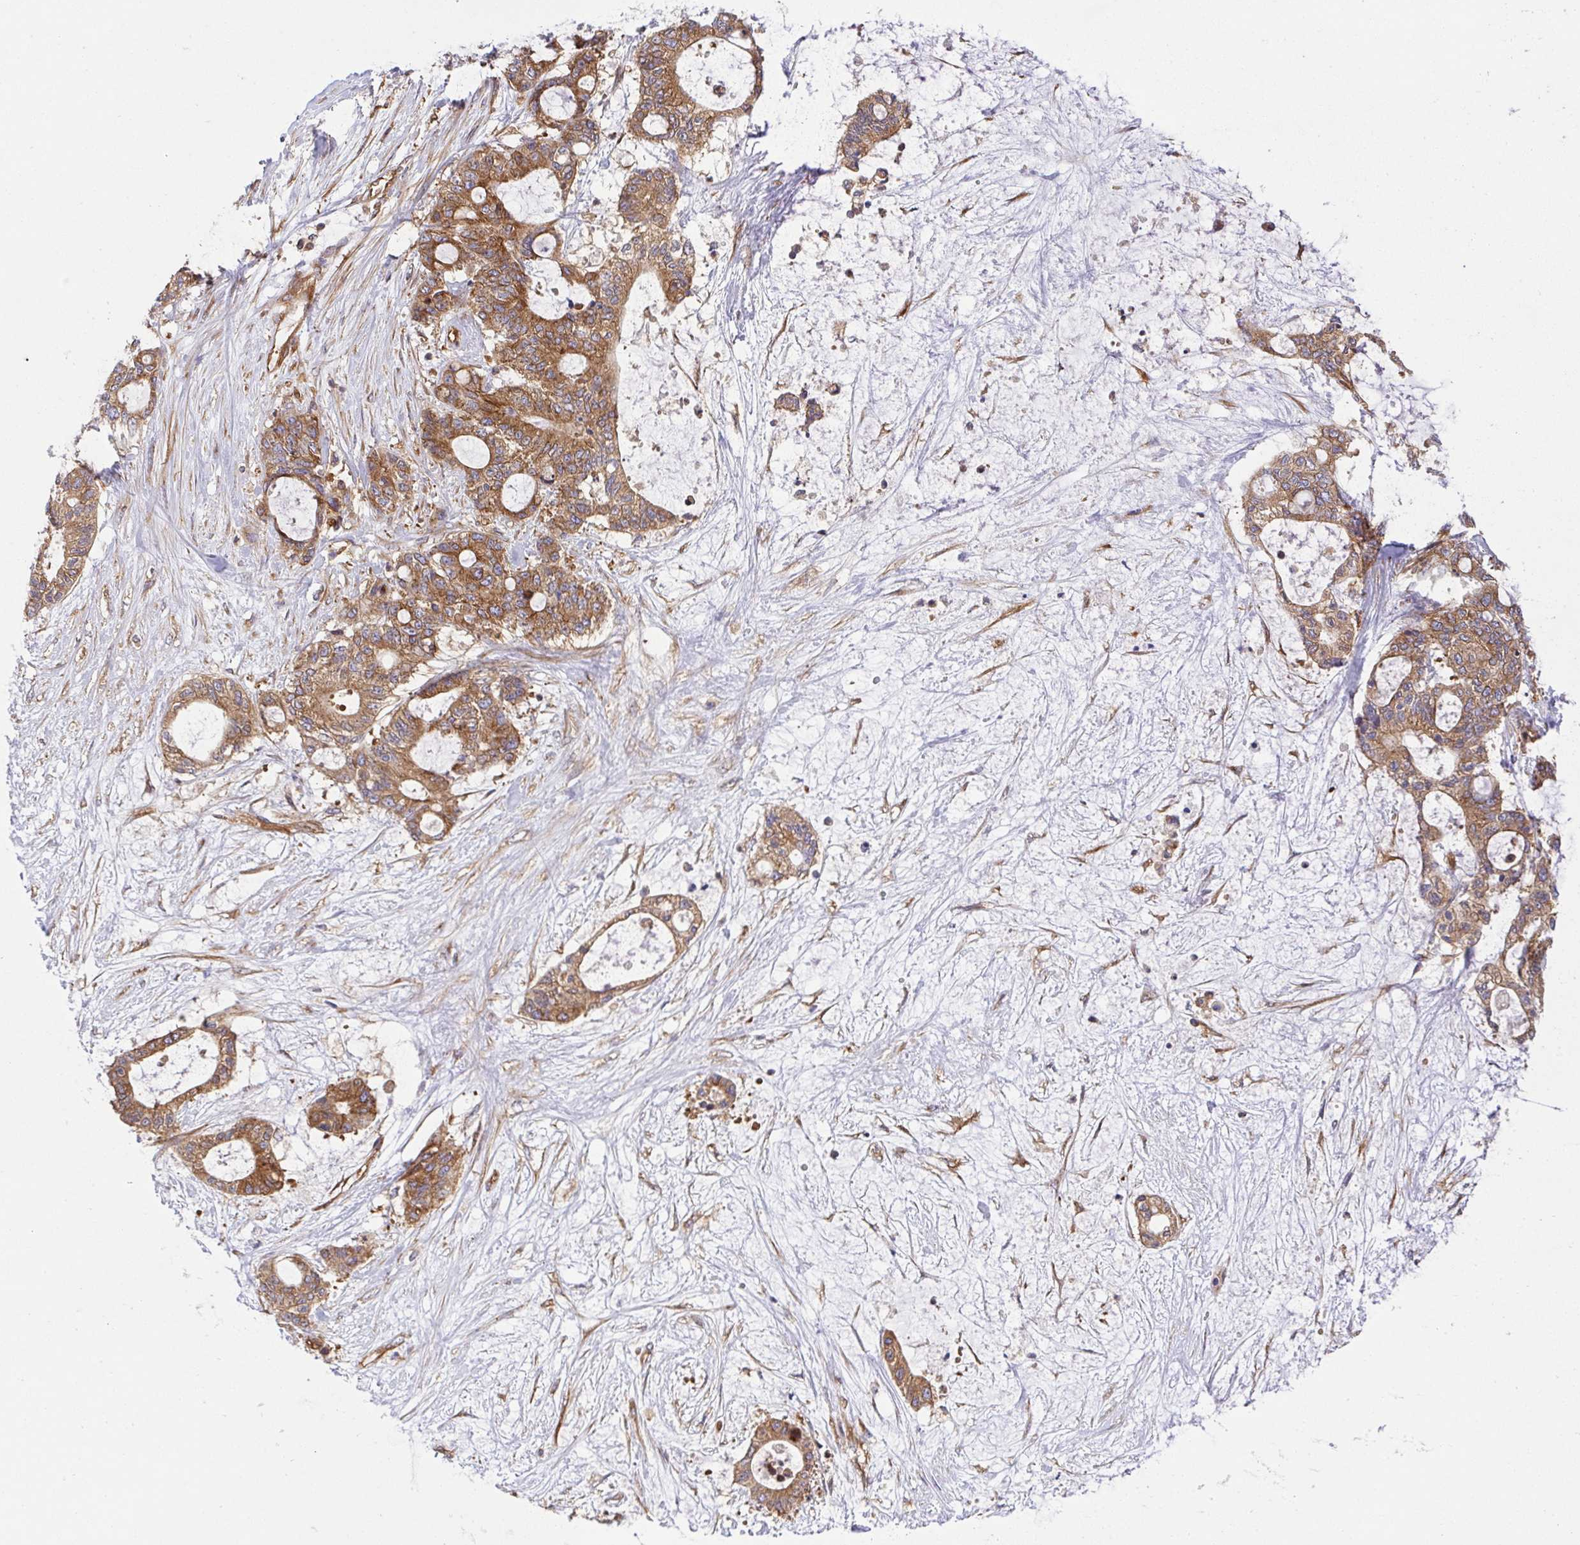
{"staining": {"intensity": "moderate", "quantity": ">75%", "location": "cytoplasmic/membranous"}, "tissue": "liver cancer", "cell_type": "Tumor cells", "image_type": "cancer", "snomed": [{"axis": "morphology", "description": "Normal tissue, NOS"}, {"axis": "morphology", "description": "Cholangiocarcinoma"}, {"axis": "topography", "description": "Liver"}, {"axis": "topography", "description": "Peripheral nerve tissue"}], "caption": "Immunohistochemistry image of neoplastic tissue: liver cancer (cholangiocarcinoma) stained using immunohistochemistry (IHC) displays medium levels of moderate protein expression localized specifically in the cytoplasmic/membranous of tumor cells, appearing as a cytoplasmic/membranous brown color.", "gene": "KIF5B", "patient": {"sex": "female", "age": 73}}